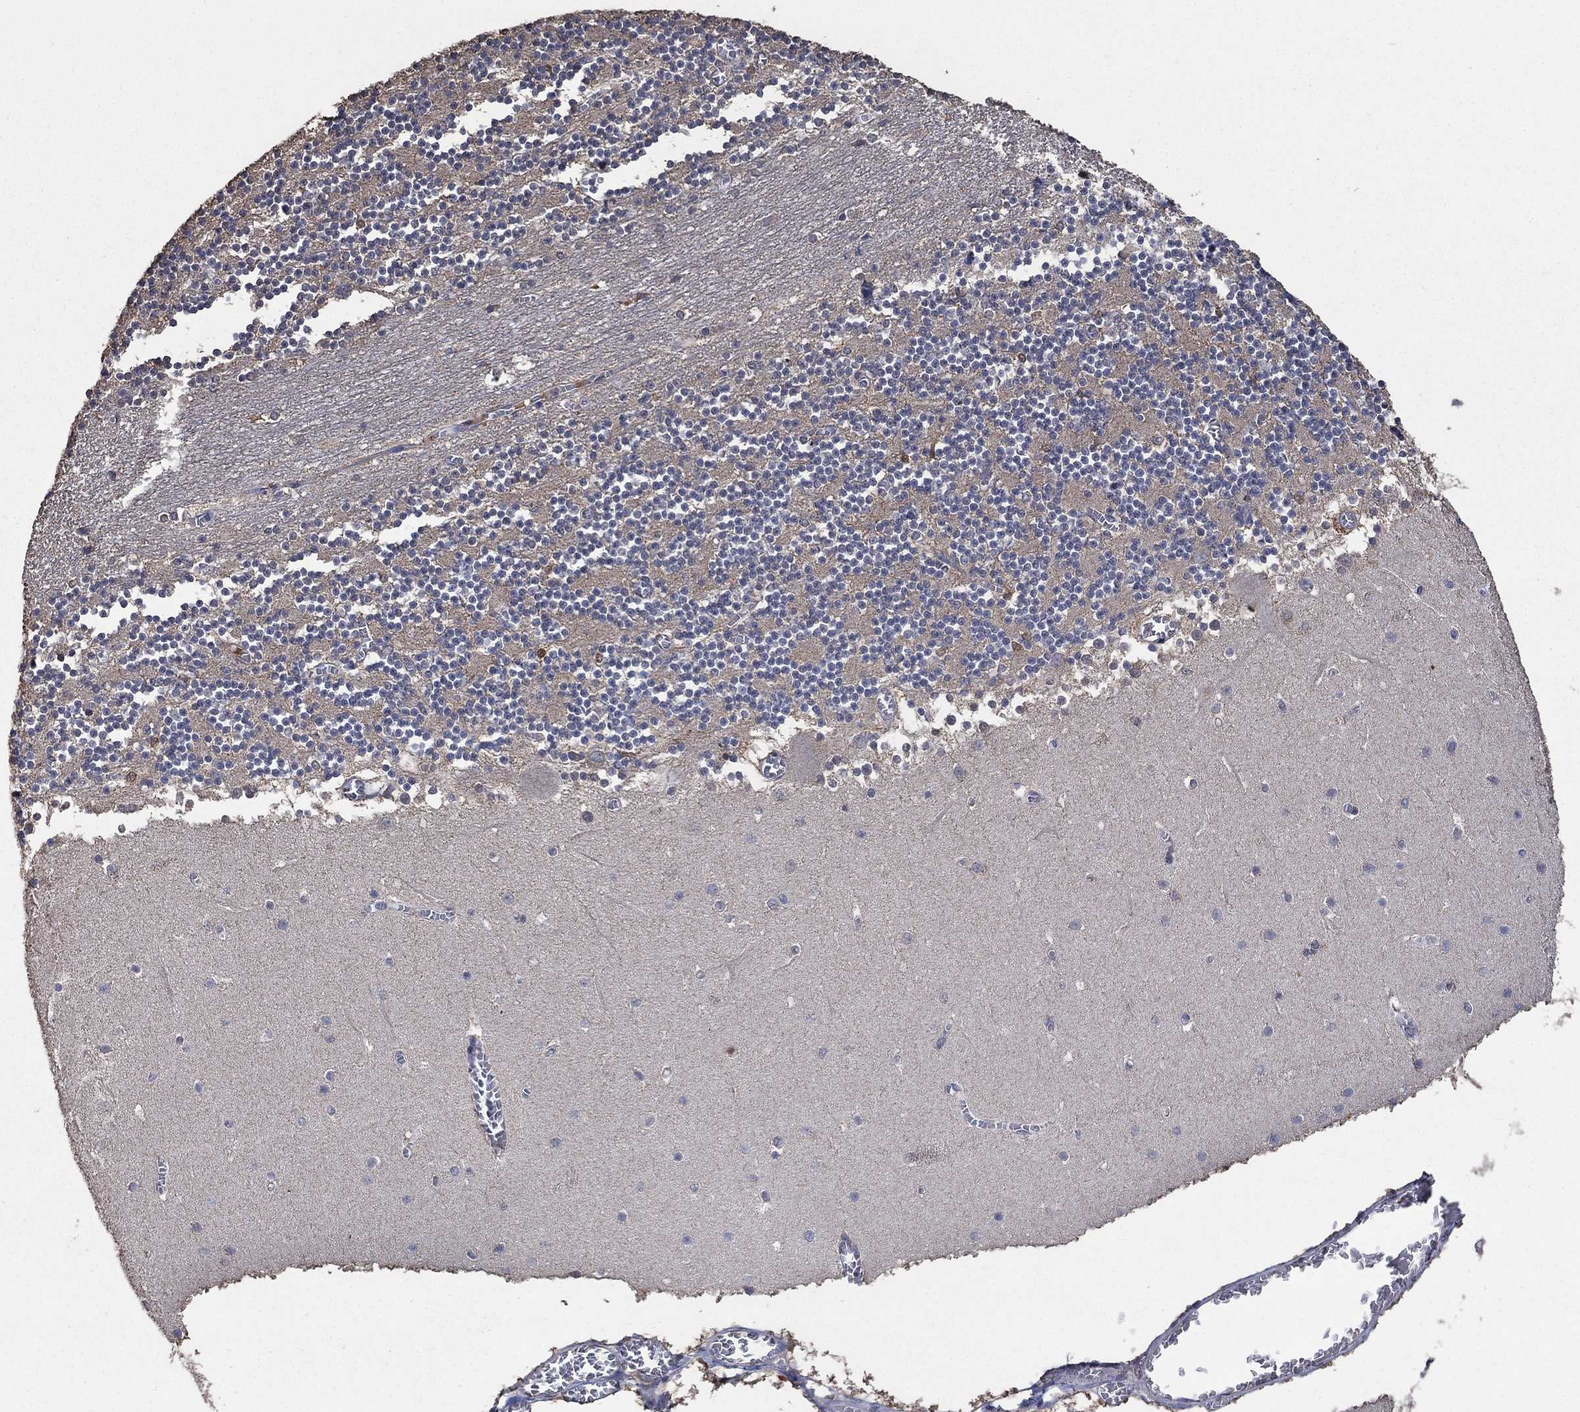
{"staining": {"intensity": "moderate", "quantity": "<25%", "location": "nuclear"}, "tissue": "cerebellum", "cell_type": "Cells in granular layer", "image_type": "normal", "snomed": [{"axis": "morphology", "description": "Normal tissue, NOS"}, {"axis": "topography", "description": "Cerebellum"}], "caption": "High-power microscopy captured an IHC histopathology image of normal cerebellum, revealing moderate nuclear positivity in about <25% of cells in granular layer.", "gene": "MRPS24", "patient": {"sex": "female", "age": 28}}